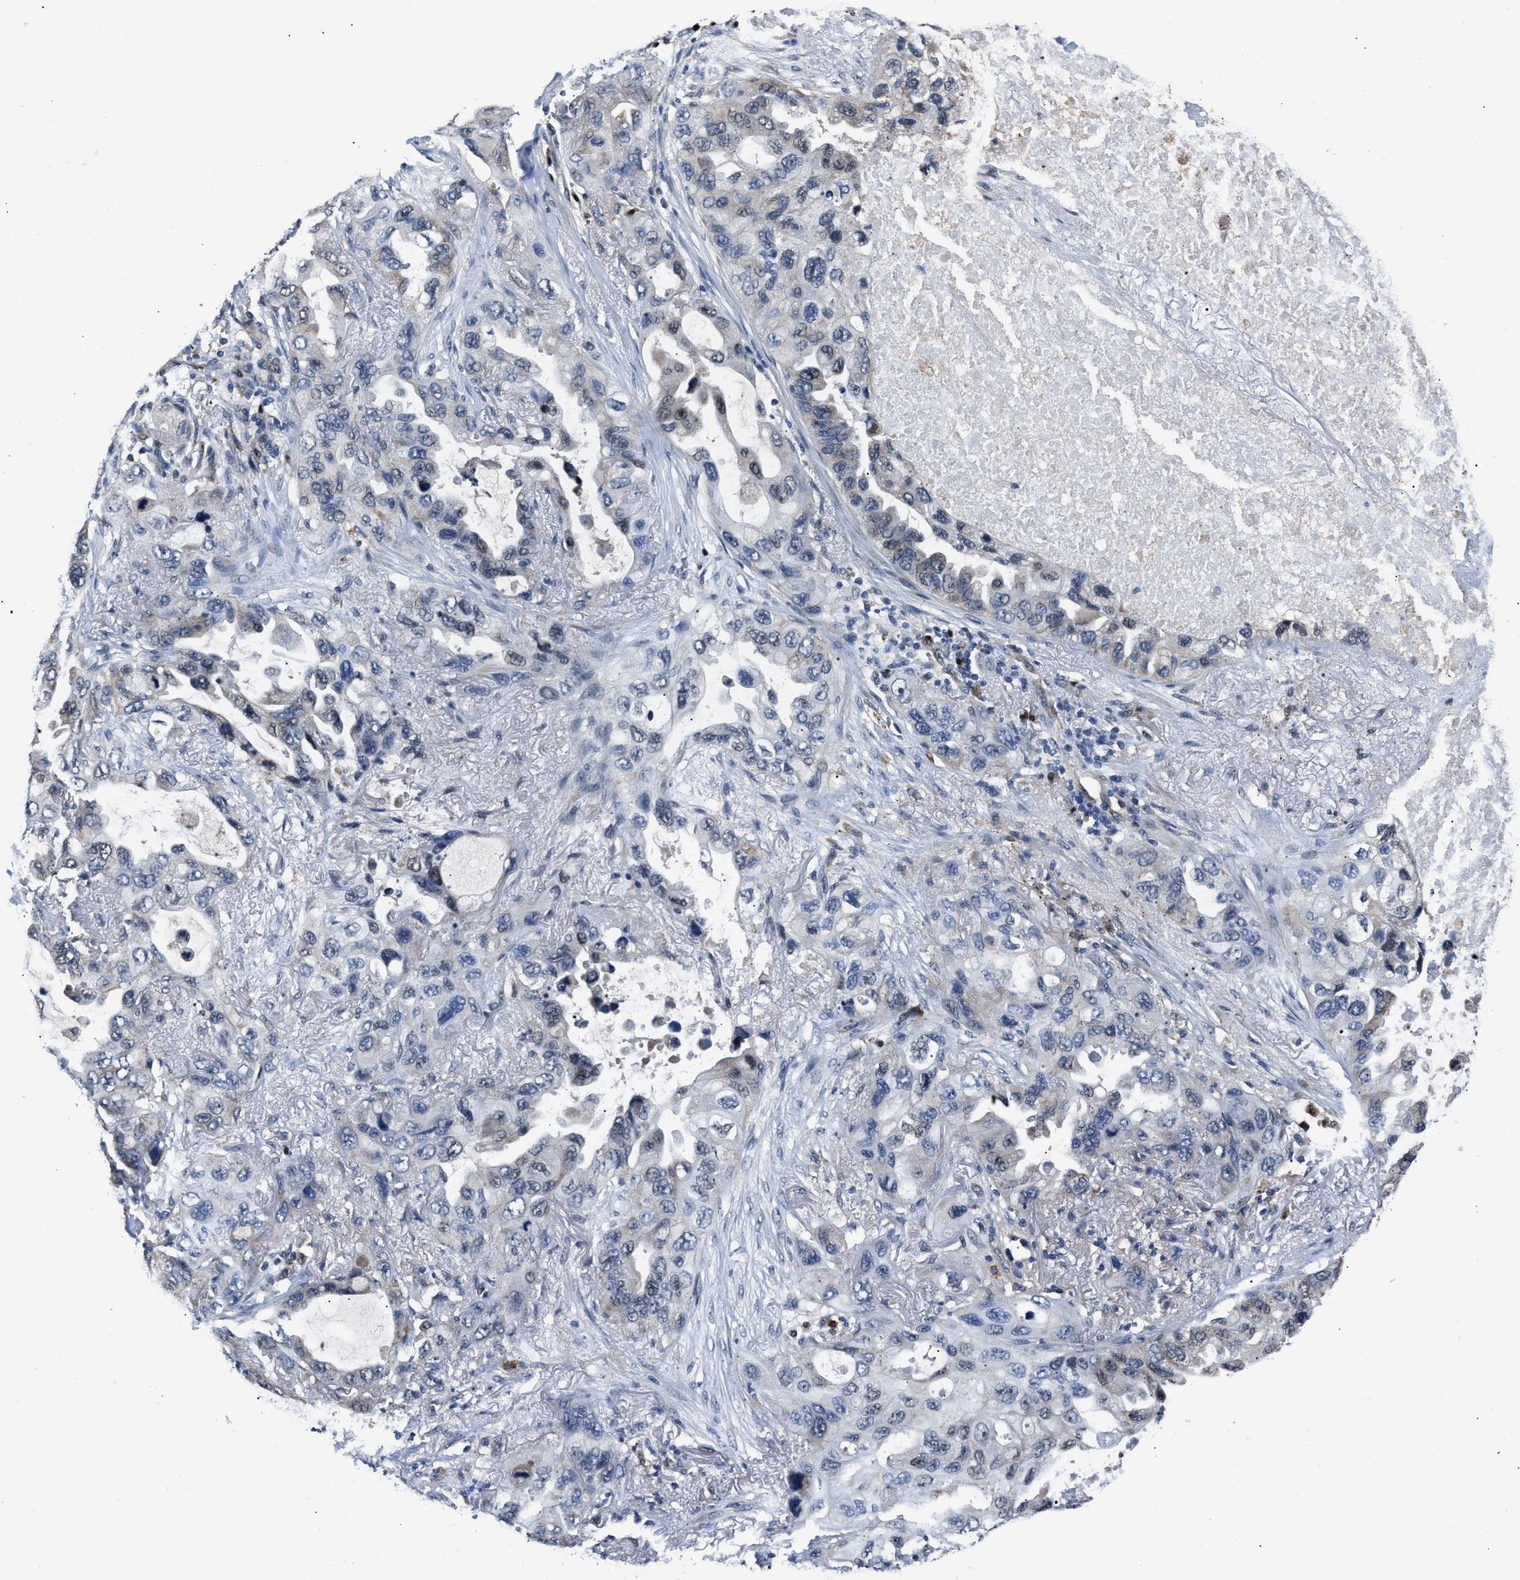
{"staining": {"intensity": "negative", "quantity": "none", "location": "none"}, "tissue": "lung cancer", "cell_type": "Tumor cells", "image_type": "cancer", "snomed": [{"axis": "morphology", "description": "Squamous cell carcinoma, NOS"}, {"axis": "topography", "description": "Lung"}], "caption": "There is no significant expression in tumor cells of lung squamous cell carcinoma.", "gene": "NSUN5", "patient": {"sex": "female", "age": 73}}